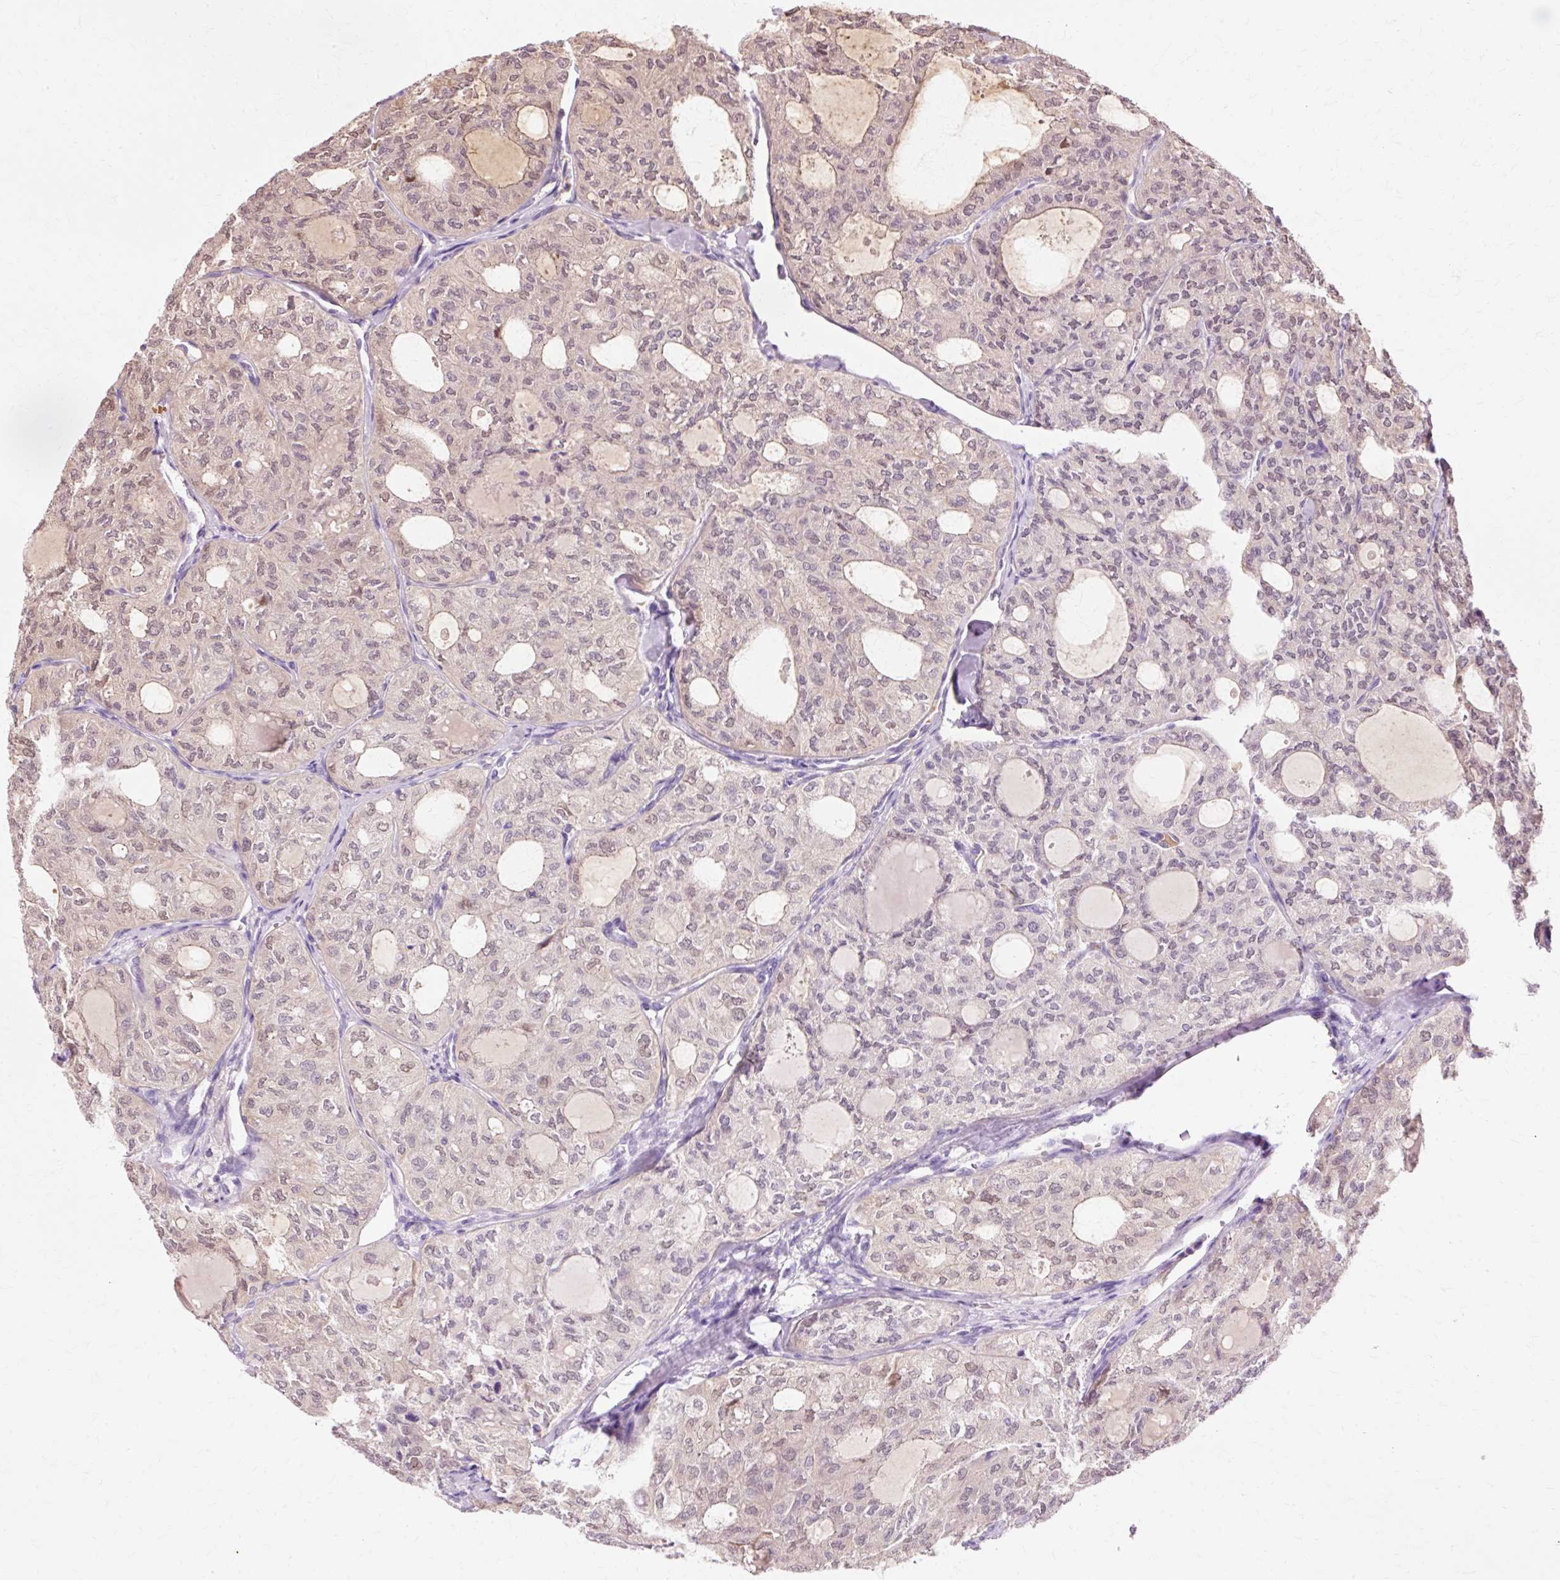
{"staining": {"intensity": "weak", "quantity": "<25%", "location": "nuclear"}, "tissue": "thyroid cancer", "cell_type": "Tumor cells", "image_type": "cancer", "snomed": [{"axis": "morphology", "description": "Follicular adenoma carcinoma, NOS"}, {"axis": "topography", "description": "Thyroid gland"}], "caption": "Immunohistochemistry image of thyroid cancer stained for a protein (brown), which shows no expression in tumor cells. The staining is performed using DAB brown chromogen with nuclei counter-stained in using hematoxylin.", "gene": "VN1R2", "patient": {"sex": "male", "age": 75}}